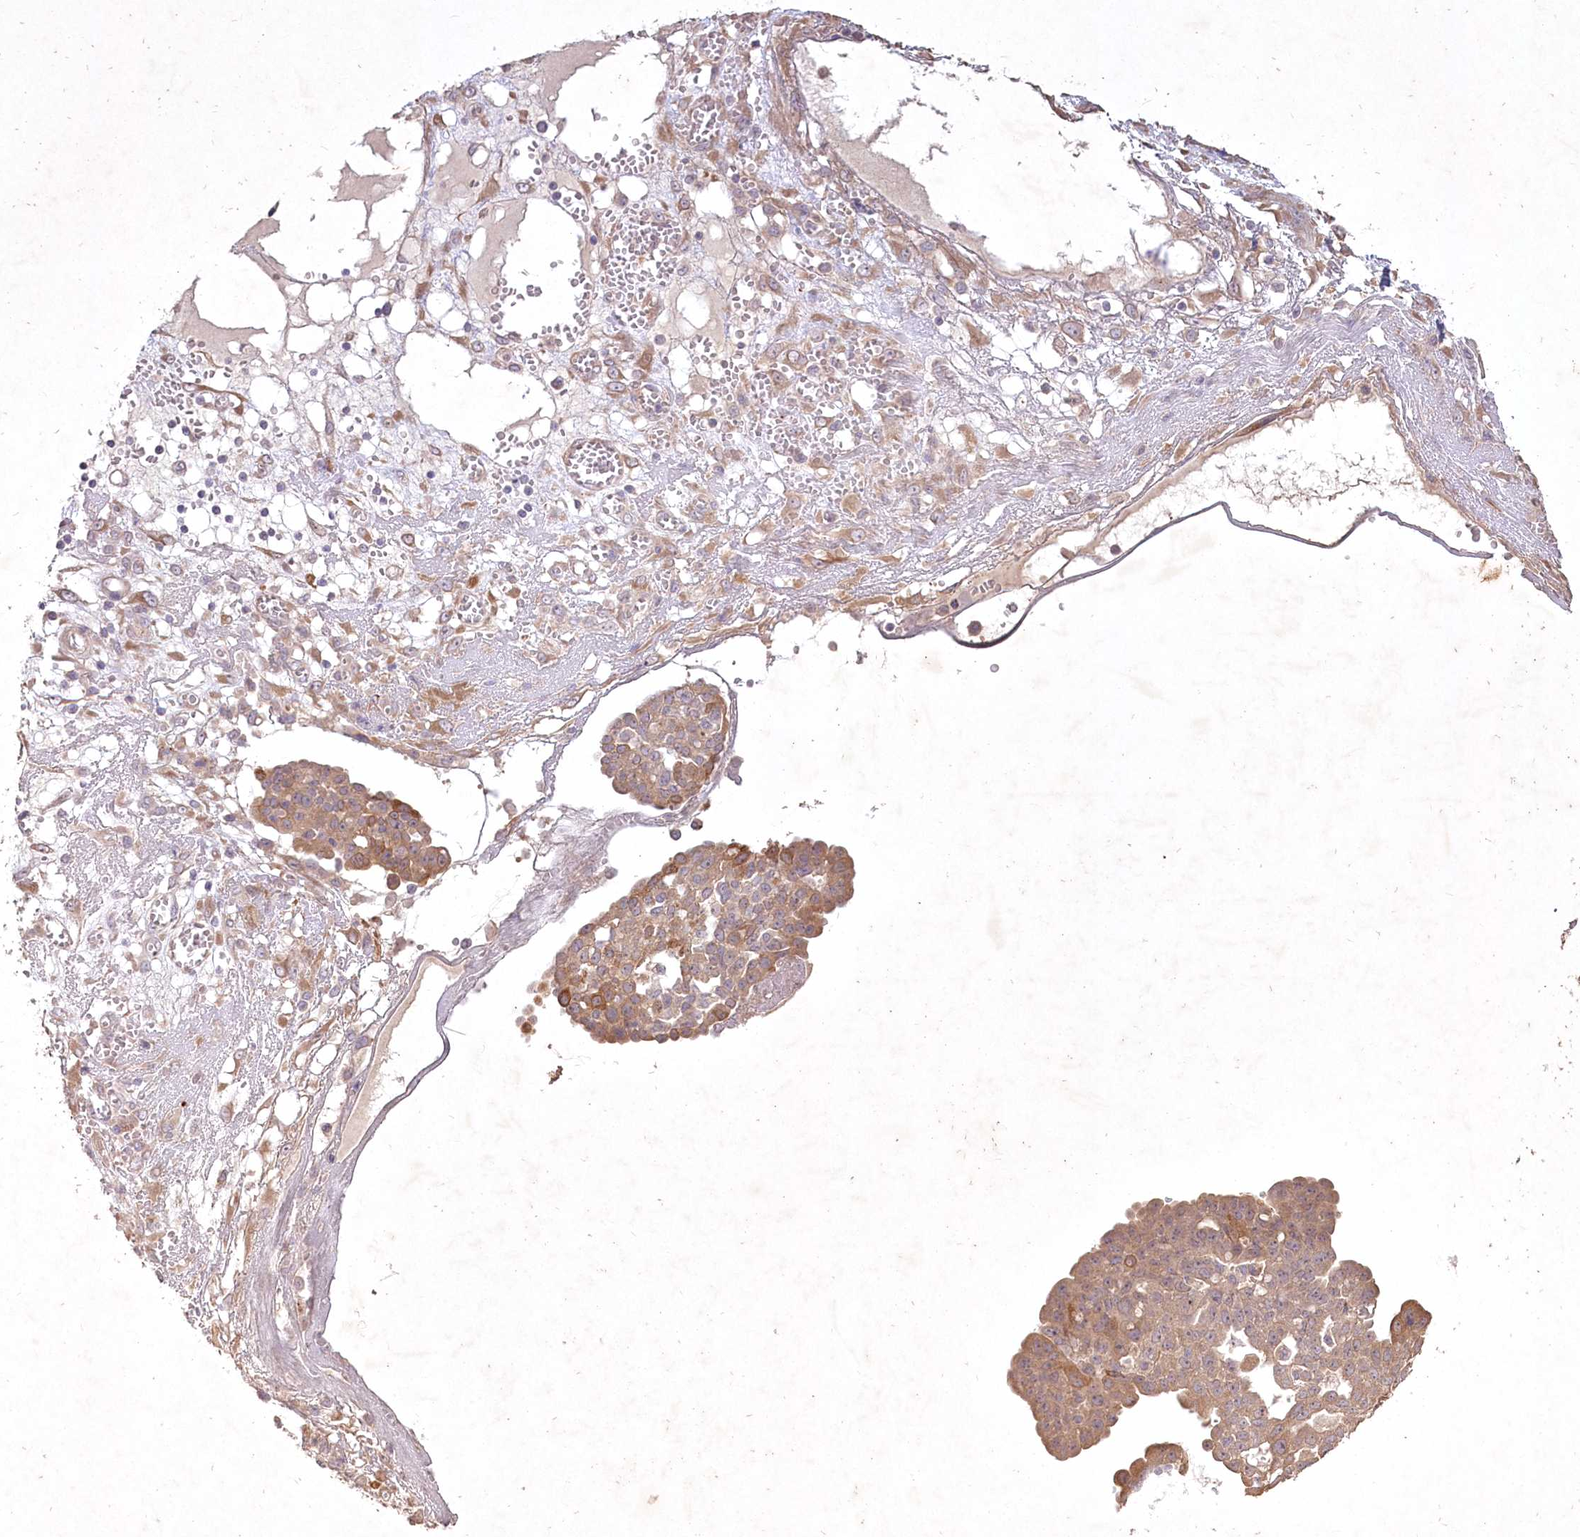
{"staining": {"intensity": "moderate", "quantity": ">75%", "location": "cytoplasmic/membranous"}, "tissue": "ovarian cancer", "cell_type": "Tumor cells", "image_type": "cancer", "snomed": [{"axis": "morphology", "description": "Cystadenocarcinoma, serous, NOS"}, {"axis": "topography", "description": "Soft tissue"}, {"axis": "topography", "description": "Ovary"}], "caption": "This histopathology image shows ovarian serous cystadenocarcinoma stained with IHC to label a protein in brown. The cytoplasmic/membranous of tumor cells show moderate positivity for the protein. Nuclei are counter-stained blue.", "gene": "IRAK1BP1", "patient": {"sex": "female", "age": 57}}